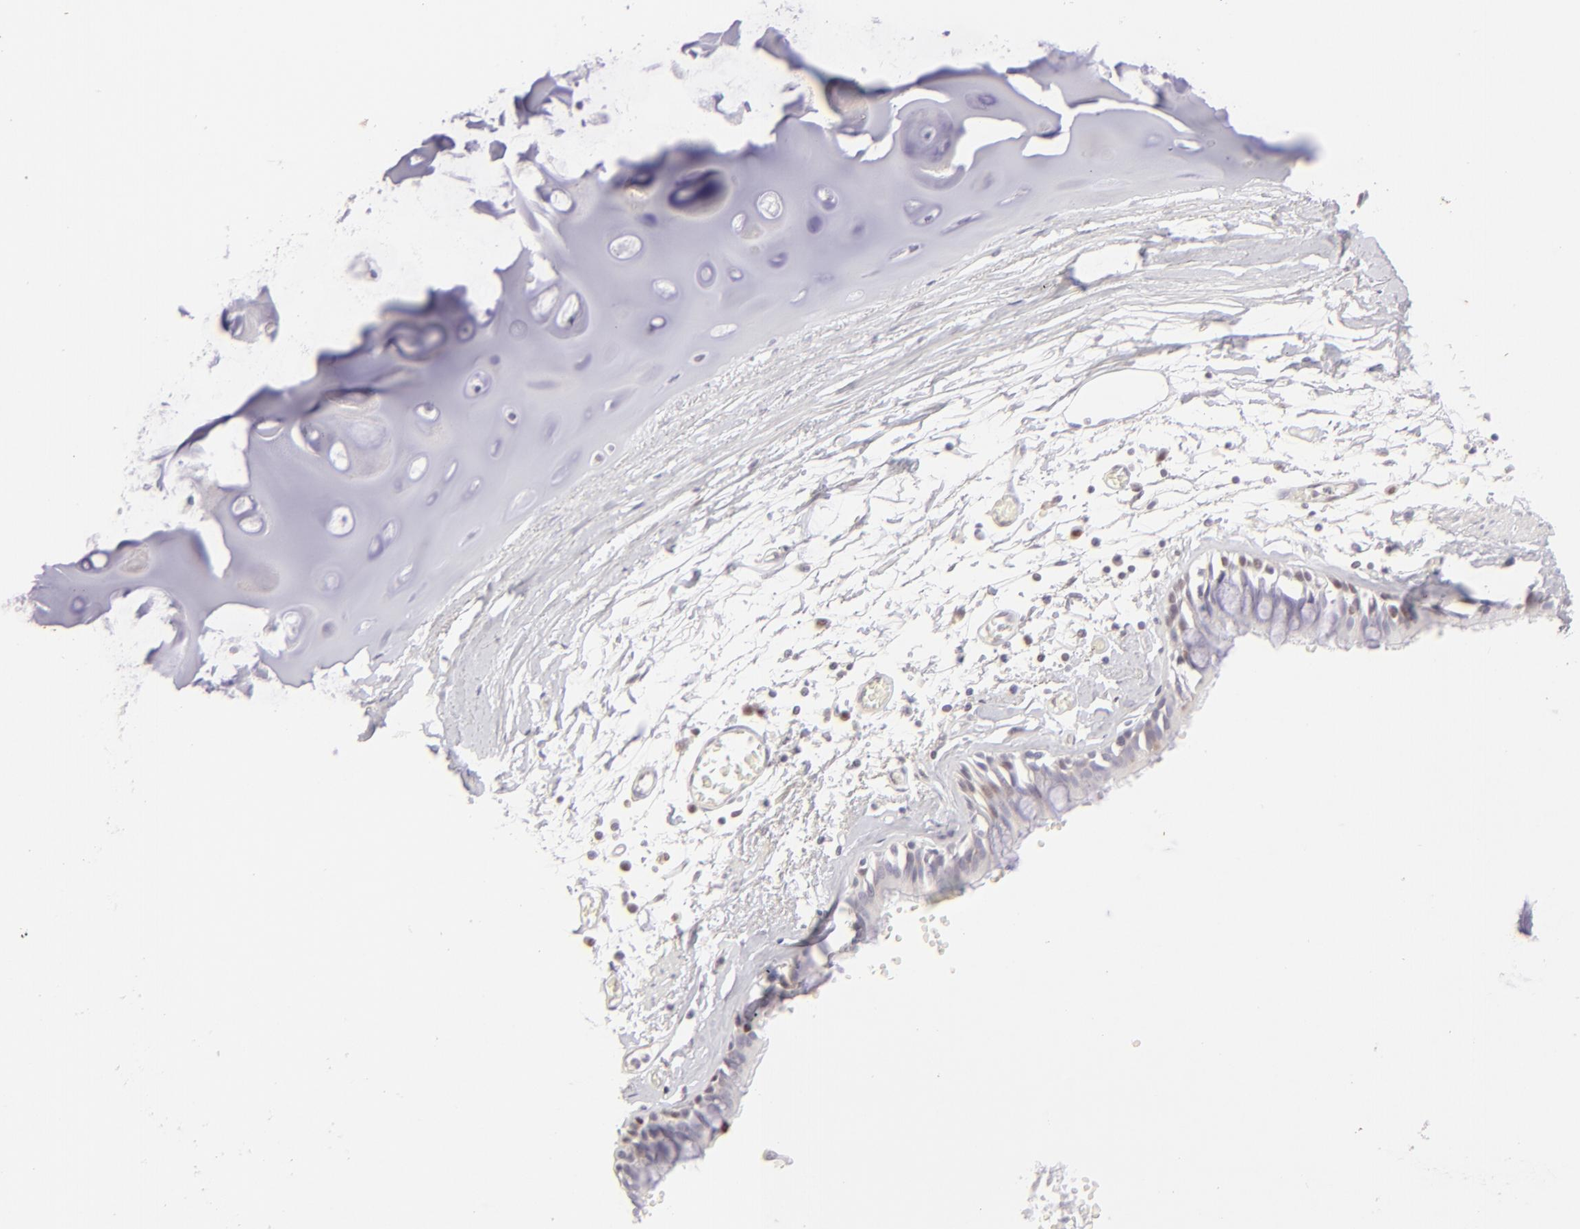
{"staining": {"intensity": "negative", "quantity": "none", "location": "none"}, "tissue": "adipose tissue", "cell_type": "Adipocytes", "image_type": "normal", "snomed": [{"axis": "morphology", "description": "Normal tissue, NOS"}, {"axis": "topography", "description": "Bronchus"}, {"axis": "topography", "description": "Lung"}], "caption": "Adipocytes show no significant staining in benign adipose tissue.", "gene": "POU2F1", "patient": {"sex": "female", "age": 56}}